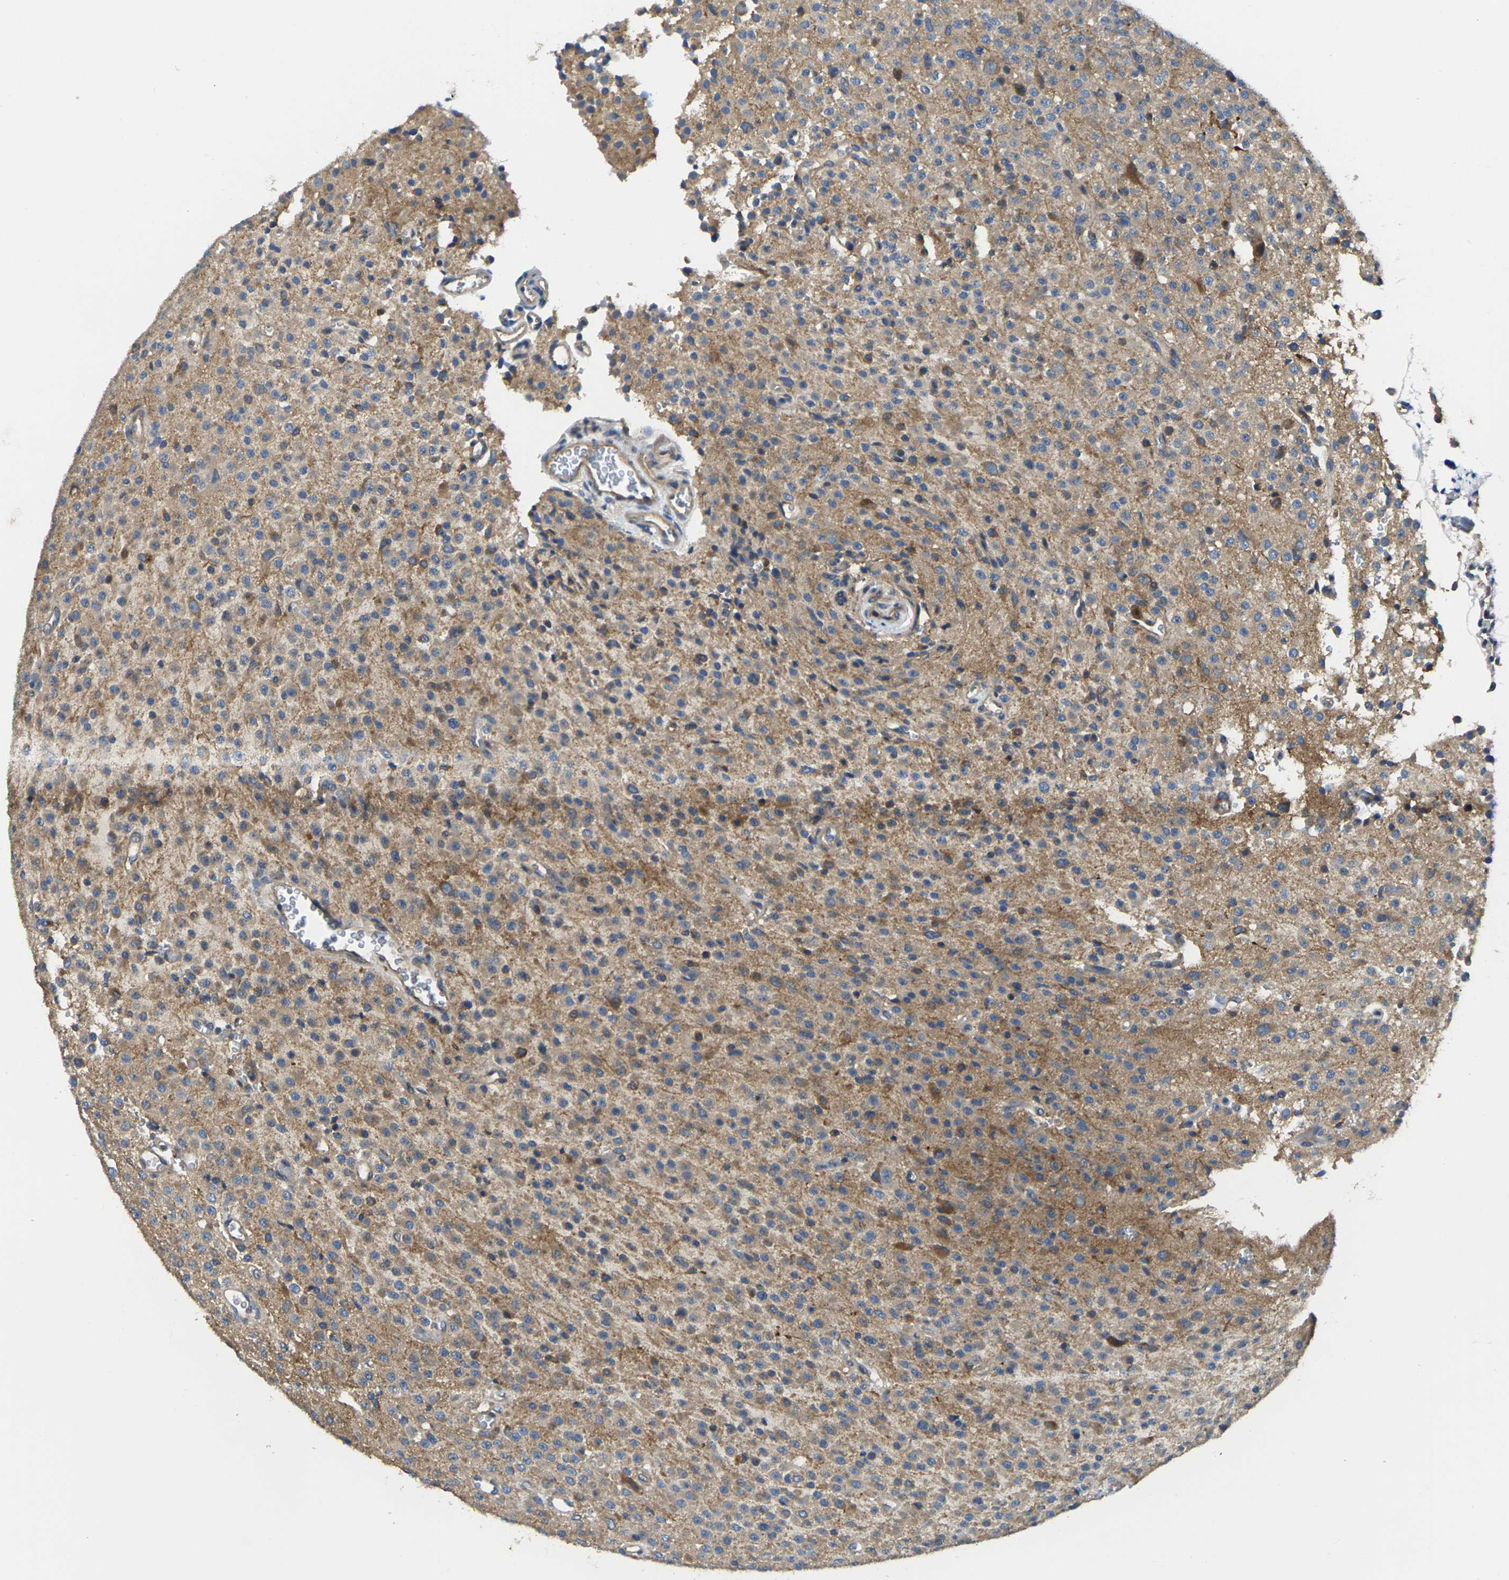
{"staining": {"intensity": "moderate", "quantity": "25%-75%", "location": "cytoplasmic/membranous"}, "tissue": "glioma", "cell_type": "Tumor cells", "image_type": "cancer", "snomed": [{"axis": "morphology", "description": "Glioma, malignant, Low grade"}, {"axis": "topography", "description": "Brain"}], "caption": "A photomicrograph of human glioma stained for a protein reveals moderate cytoplasmic/membranous brown staining in tumor cells.", "gene": "TMCC2", "patient": {"sex": "male", "age": 38}}